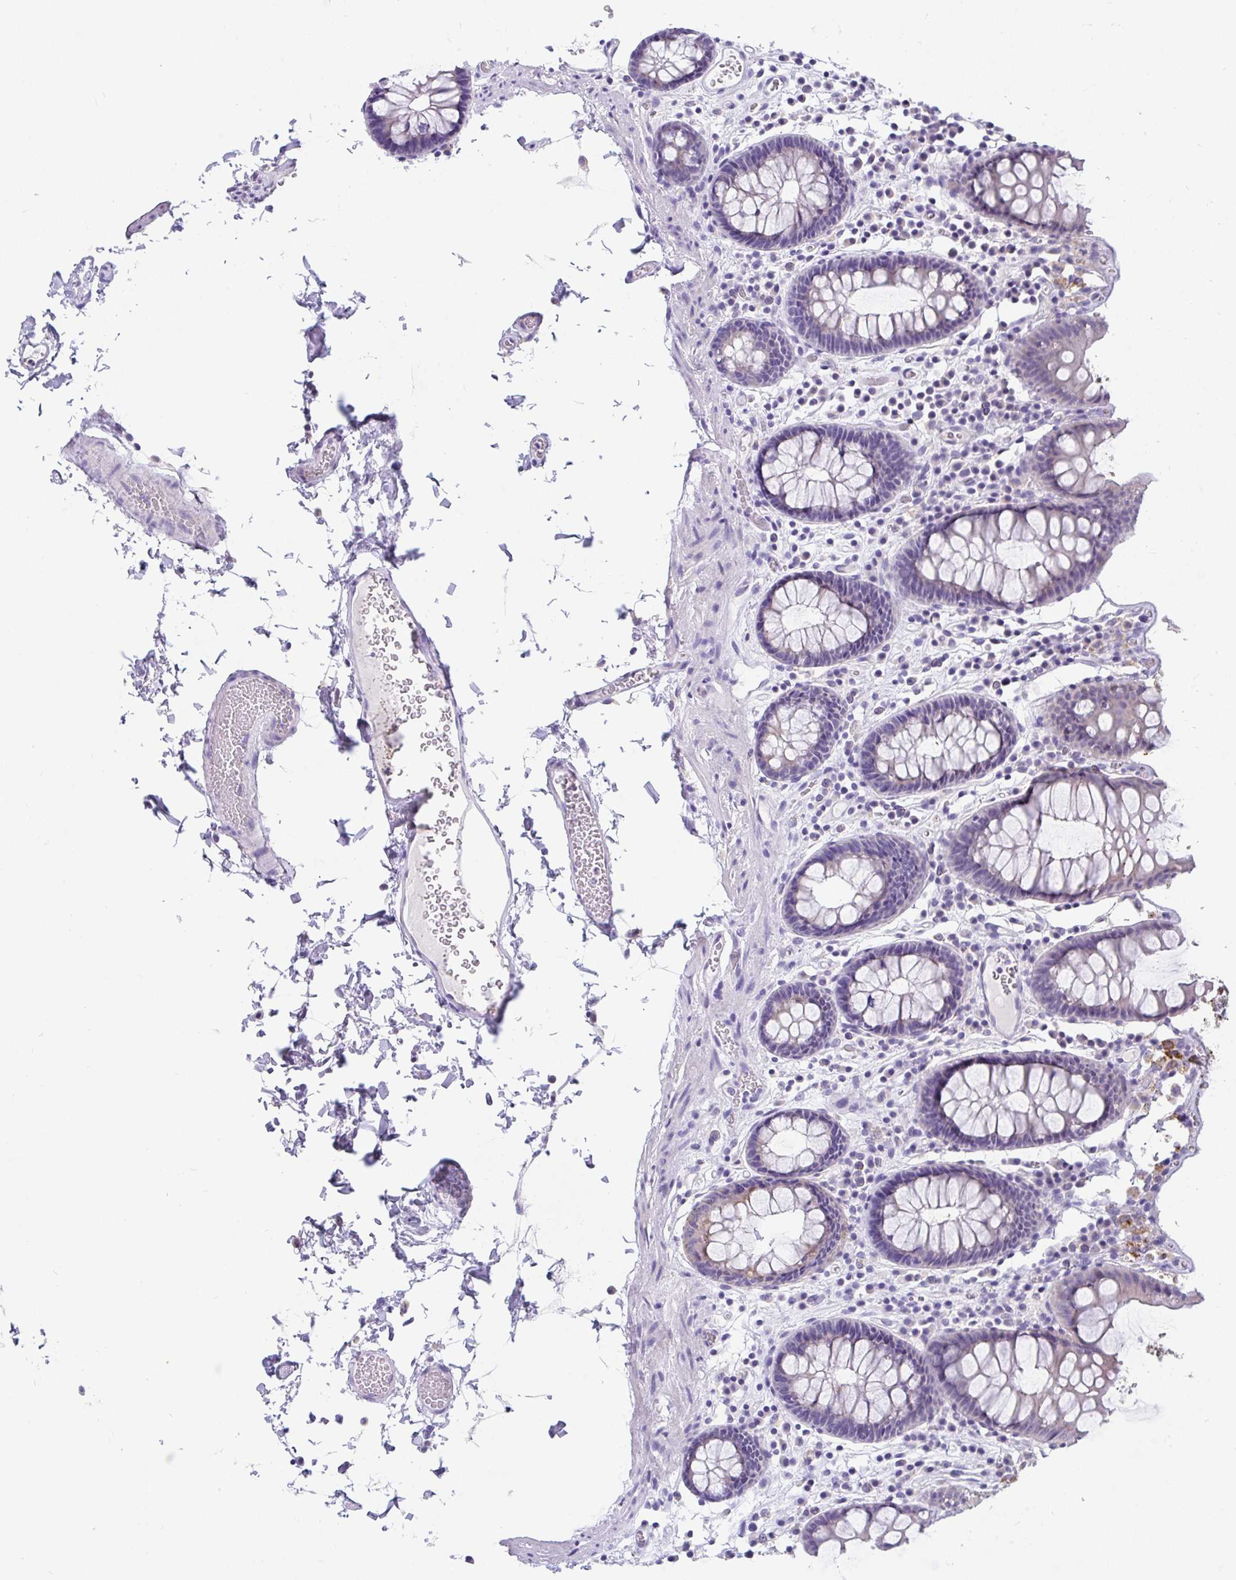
{"staining": {"intensity": "negative", "quantity": "none", "location": "none"}, "tissue": "colon", "cell_type": "Endothelial cells", "image_type": "normal", "snomed": [{"axis": "morphology", "description": "Normal tissue, NOS"}, {"axis": "topography", "description": "Colon"}, {"axis": "topography", "description": "Peripheral nerve tissue"}], "caption": "Immunohistochemistry (IHC) of benign human colon exhibits no staining in endothelial cells. (DAB (3,3'-diaminobenzidine) immunohistochemistry (IHC) with hematoxylin counter stain).", "gene": "INTS5", "patient": {"sex": "male", "age": 84}}